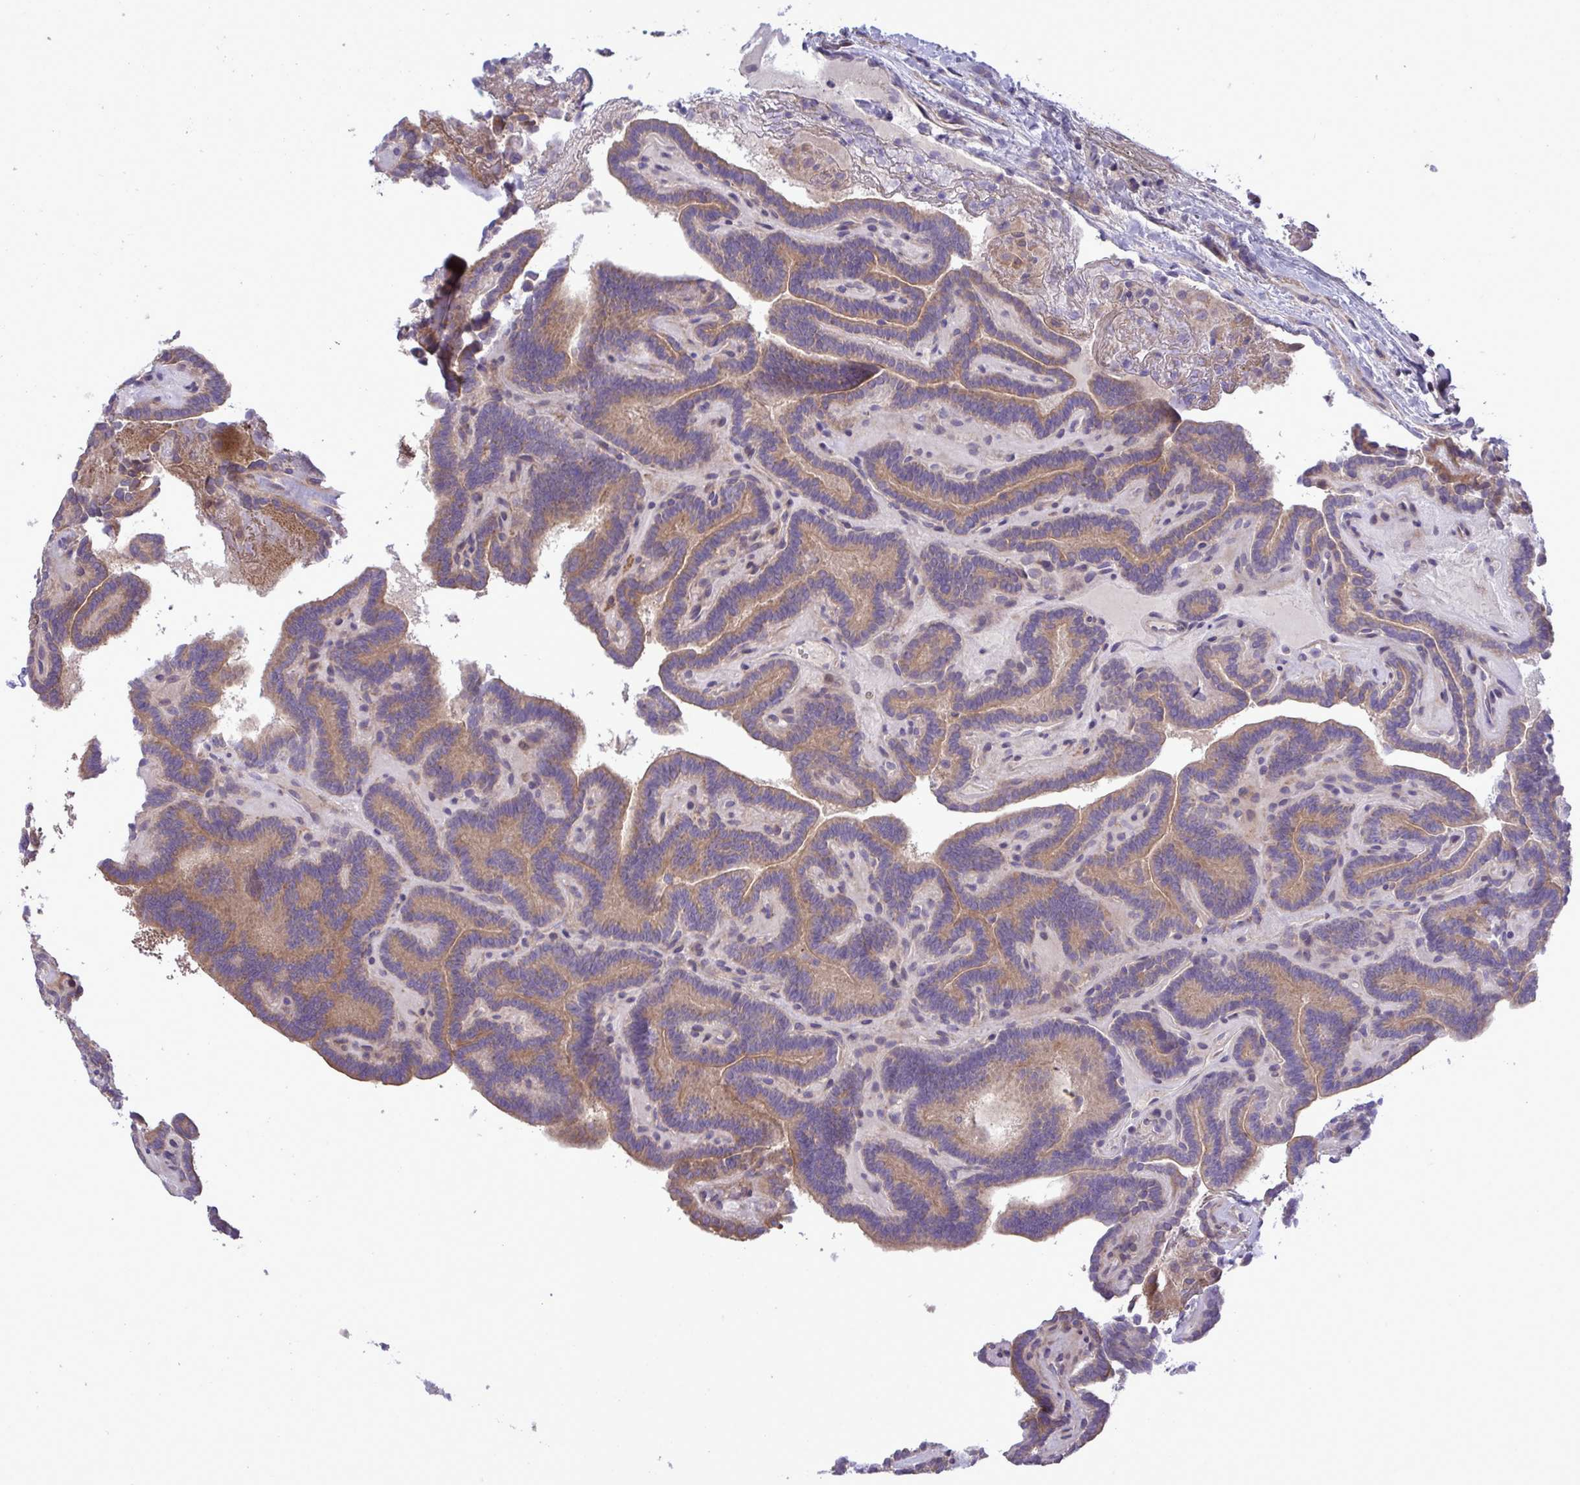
{"staining": {"intensity": "weak", "quantity": ">75%", "location": "cytoplasmic/membranous"}, "tissue": "thyroid cancer", "cell_type": "Tumor cells", "image_type": "cancer", "snomed": [{"axis": "morphology", "description": "Papillary adenocarcinoma, NOS"}, {"axis": "topography", "description": "Thyroid gland"}], "caption": "DAB immunohistochemical staining of thyroid papillary adenocarcinoma displays weak cytoplasmic/membranous protein positivity in about >75% of tumor cells.", "gene": "GRB14", "patient": {"sex": "female", "age": 21}}